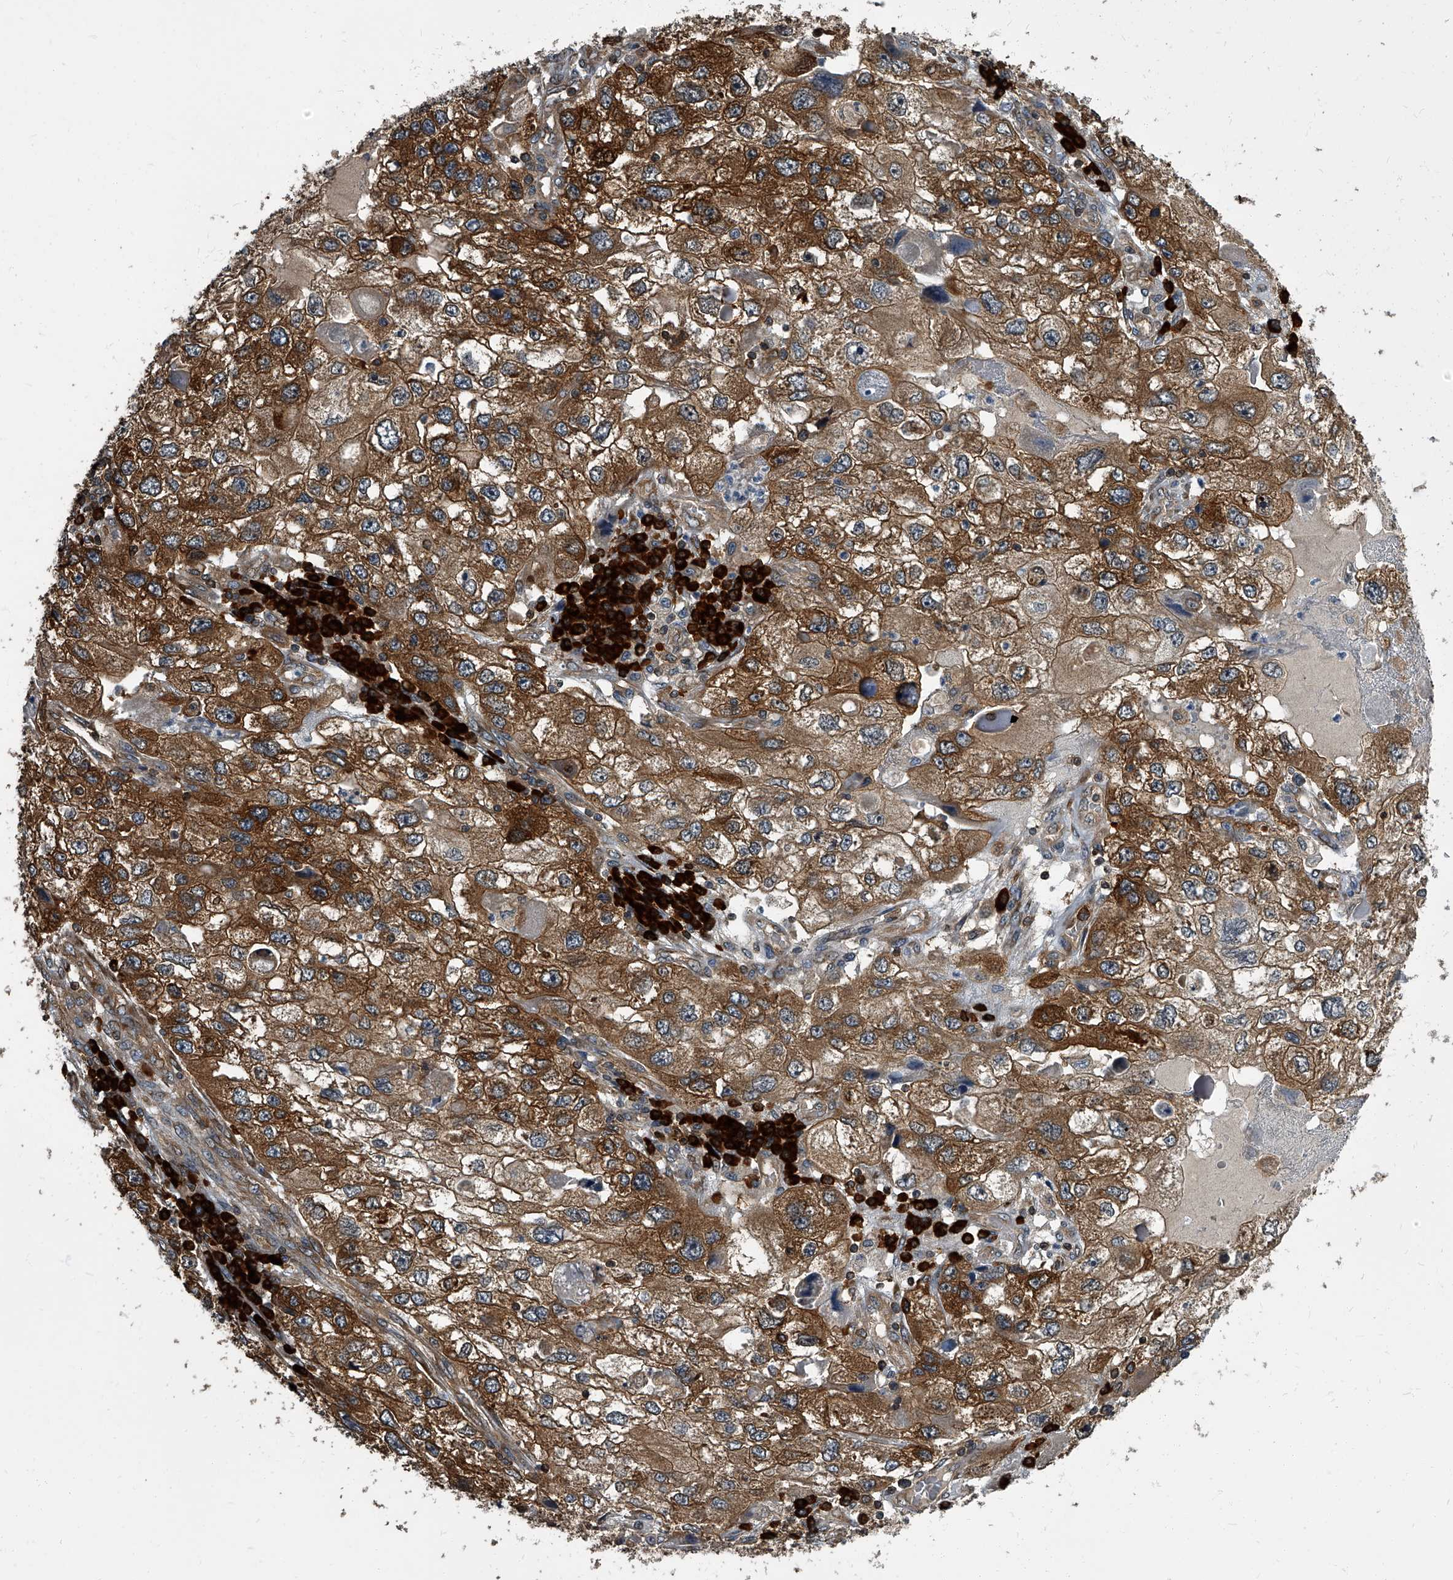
{"staining": {"intensity": "strong", "quantity": ">75%", "location": "cytoplasmic/membranous"}, "tissue": "endometrial cancer", "cell_type": "Tumor cells", "image_type": "cancer", "snomed": [{"axis": "morphology", "description": "Adenocarcinoma, NOS"}, {"axis": "topography", "description": "Endometrium"}], "caption": "Strong cytoplasmic/membranous staining is identified in about >75% of tumor cells in endometrial adenocarcinoma. (brown staining indicates protein expression, while blue staining denotes nuclei).", "gene": "CDV3", "patient": {"sex": "female", "age": 49}}